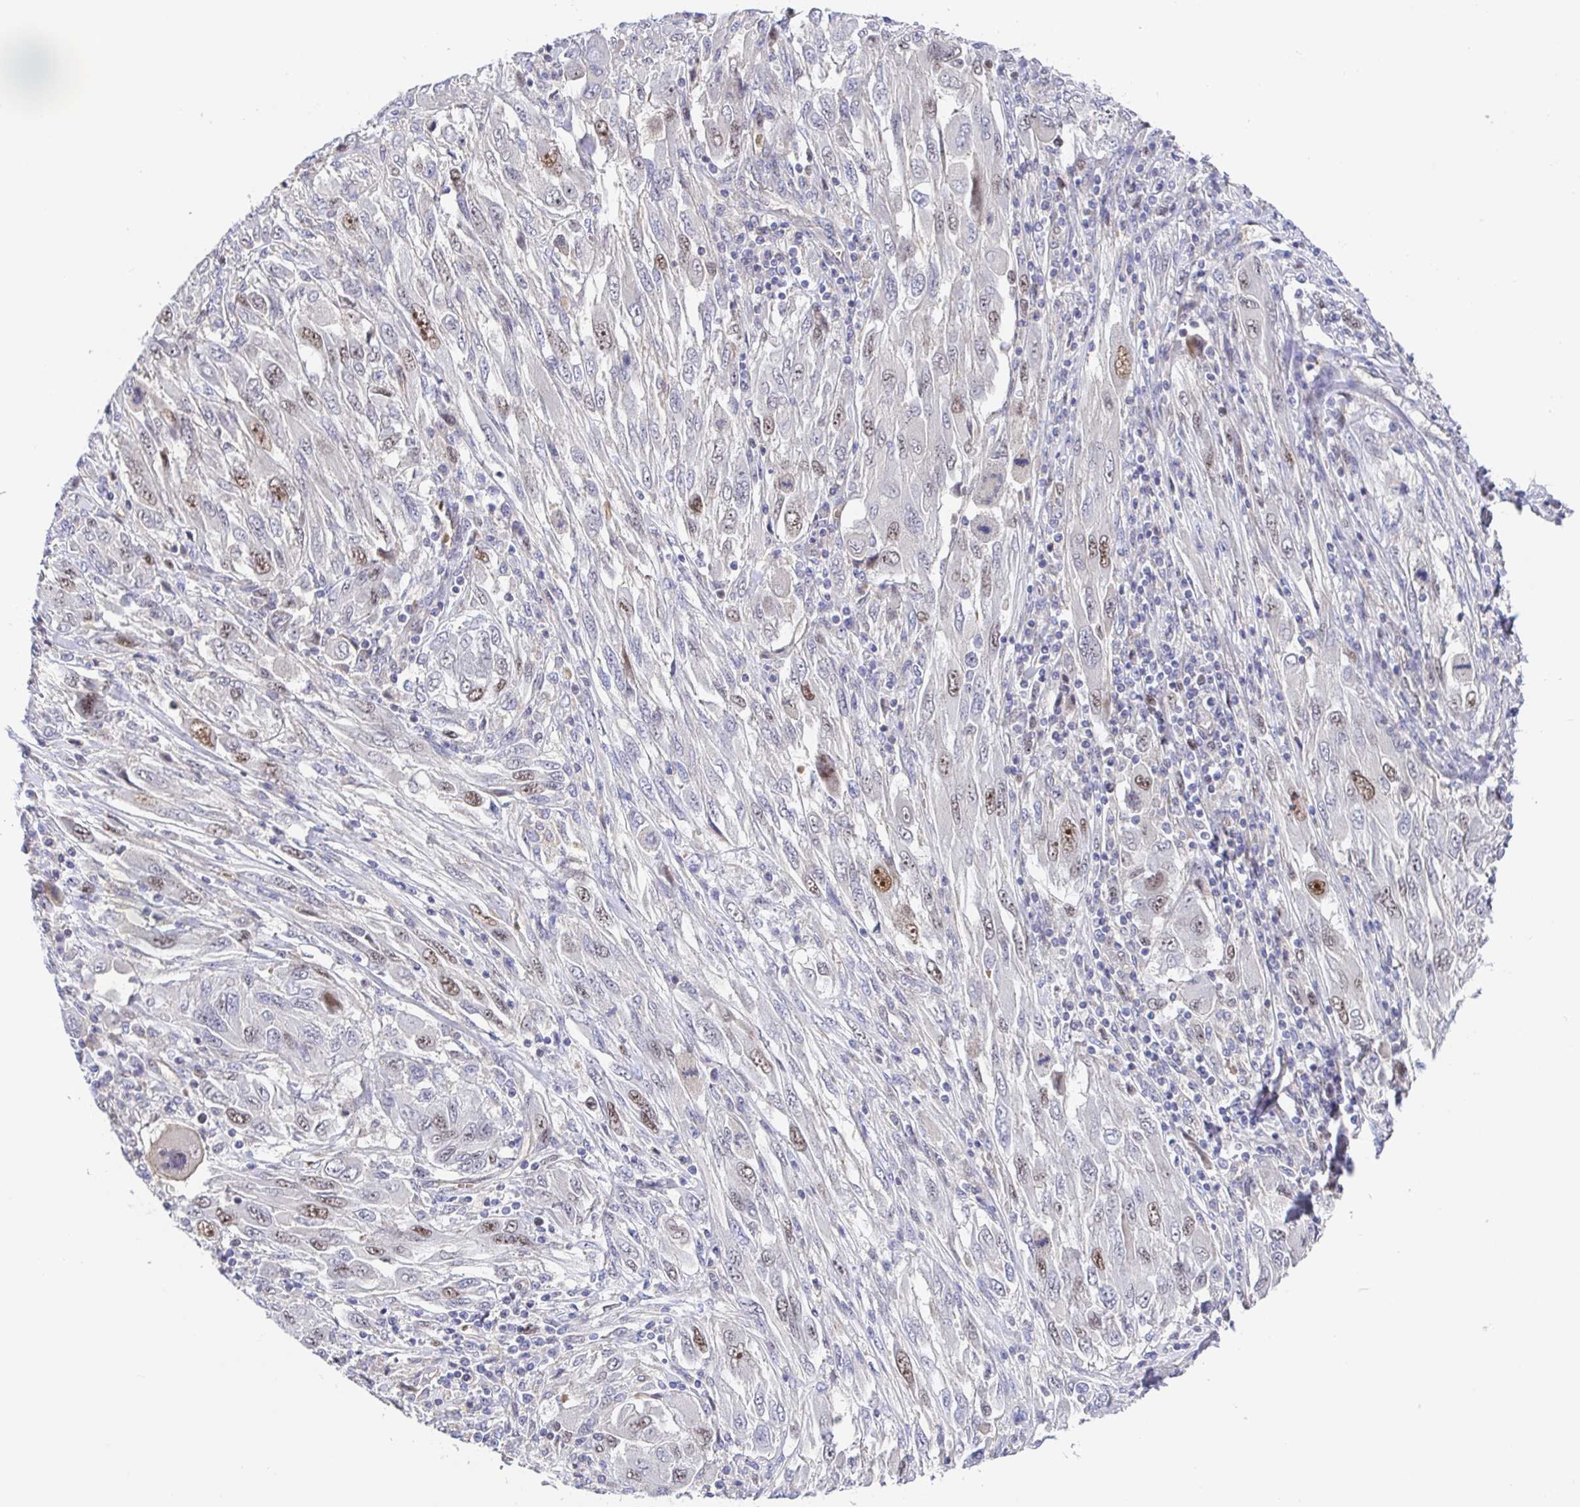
{"staining": {"intensity": "moderate", "quantity": "<25%", "location": "nuclear"}, "tissue": "melanoma", "cell_type": "Tumor cells", "image_type": "cancer", "snomed": [{"axis": "morphology", "description": "Malignant melanoma, NOS"}, {"axis": "topography", "description": "Skin"}], "caption": "The histopathology image demonstrates staining of melanoma, revealing moderate nuclear protein expression (brown color) within tumor cells.", "gene": "TIMELESS", "patient": {"sex": "female", "age": 91}}